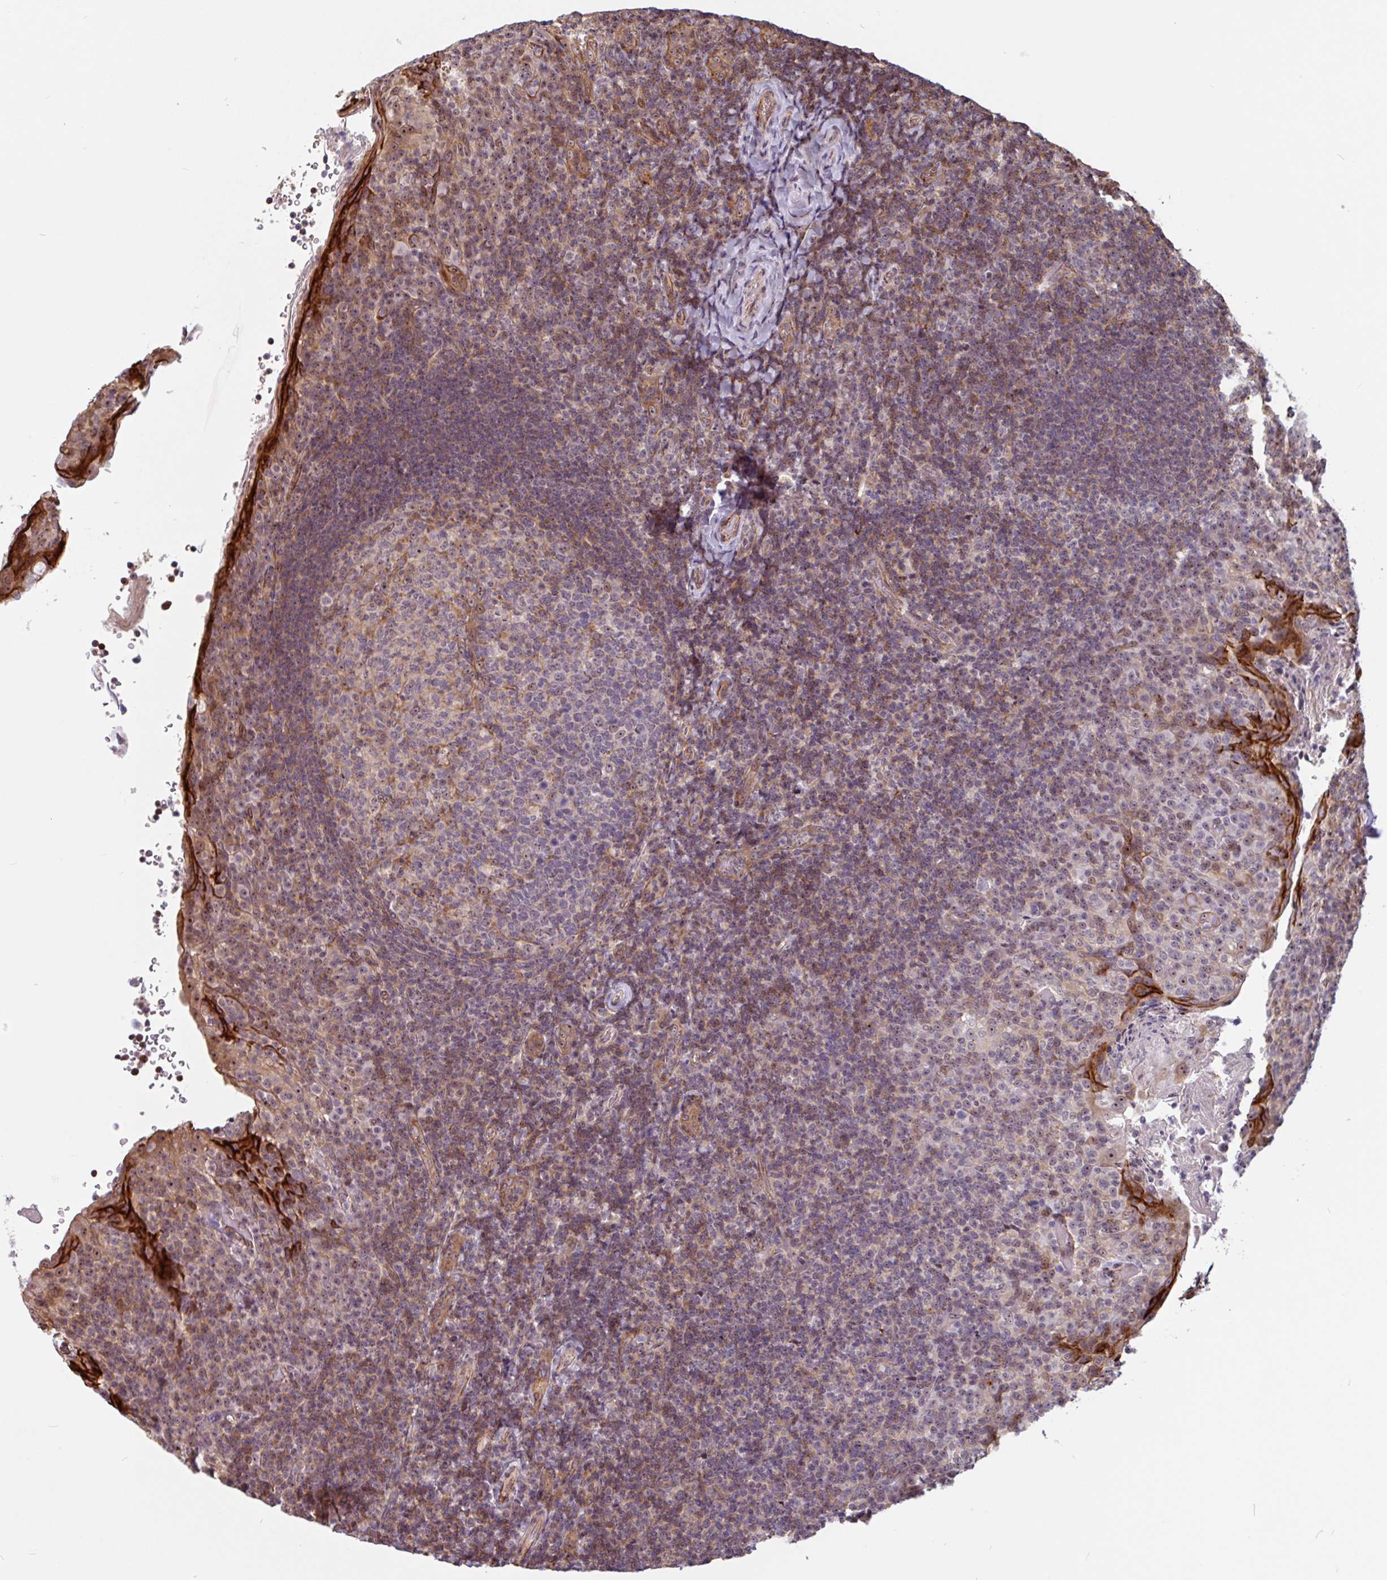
{"staining": {"intensity": "negative", "quantity": "none", "location": "none"}, "tissue": "tonsil", "cell_type": "Germinal center cells", "image_type": "normal", "snomed": [{"axis": "morphology", "description": "Normal tissue, NOS"}, {"axis": "topography", "description": "Tonsil"}], "caption": "Immunohistochemical staining of unremarkable human tonsil shows no significant expression in germinal center cells. Brightfield microscopy of immunohistochemistry (IHC) stained with DAB (3,3'-diaminobenzidine) (brown) and hematoxylin (blue), captured at high magnification.", "gene": "ZNF689", "patient": {"sex": "female", "age": 10}}